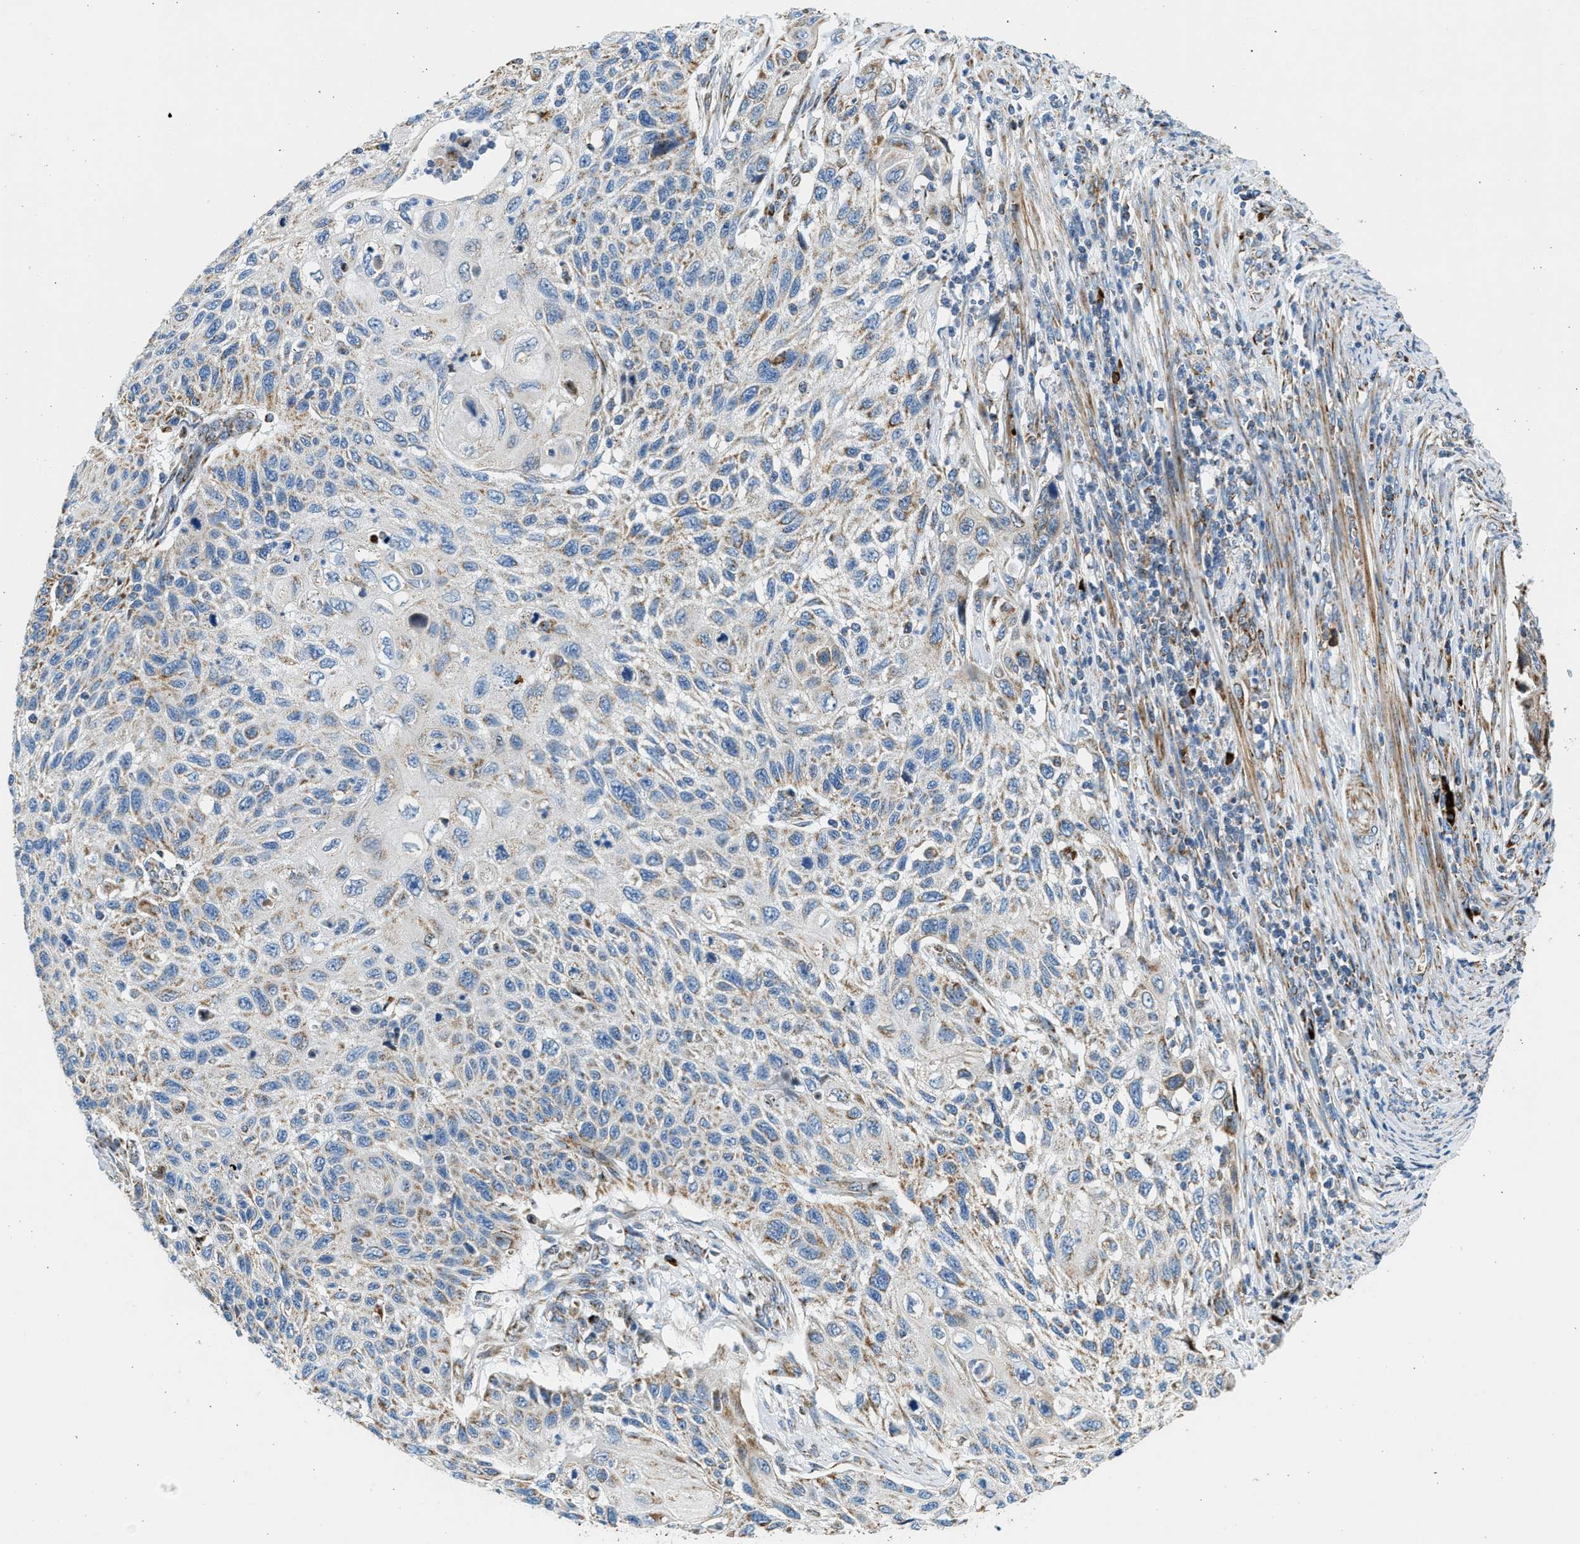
{"staining": {"intensity": "weak", "quantity": "25%-75%", "location": "cytoplasmic/membranous"}, "tissue": "cervical cancer", "cell_type": "Tumor cells", "image_type": "cancer", "snomed": [{"axis": "morphology", "description": "Squamous cell carcinoma, NOS"}, {"axis": "topography", "description": "Cervix"}], "caption": "This micrograph shows IHC staining of cervical squamous cell carcinoma, with low weak cytoplasmic/membranous expression in about 25%-75% of tumor cells.", "gene": "KCNMB3", "patient": {"sex": "female", "age": 70}}